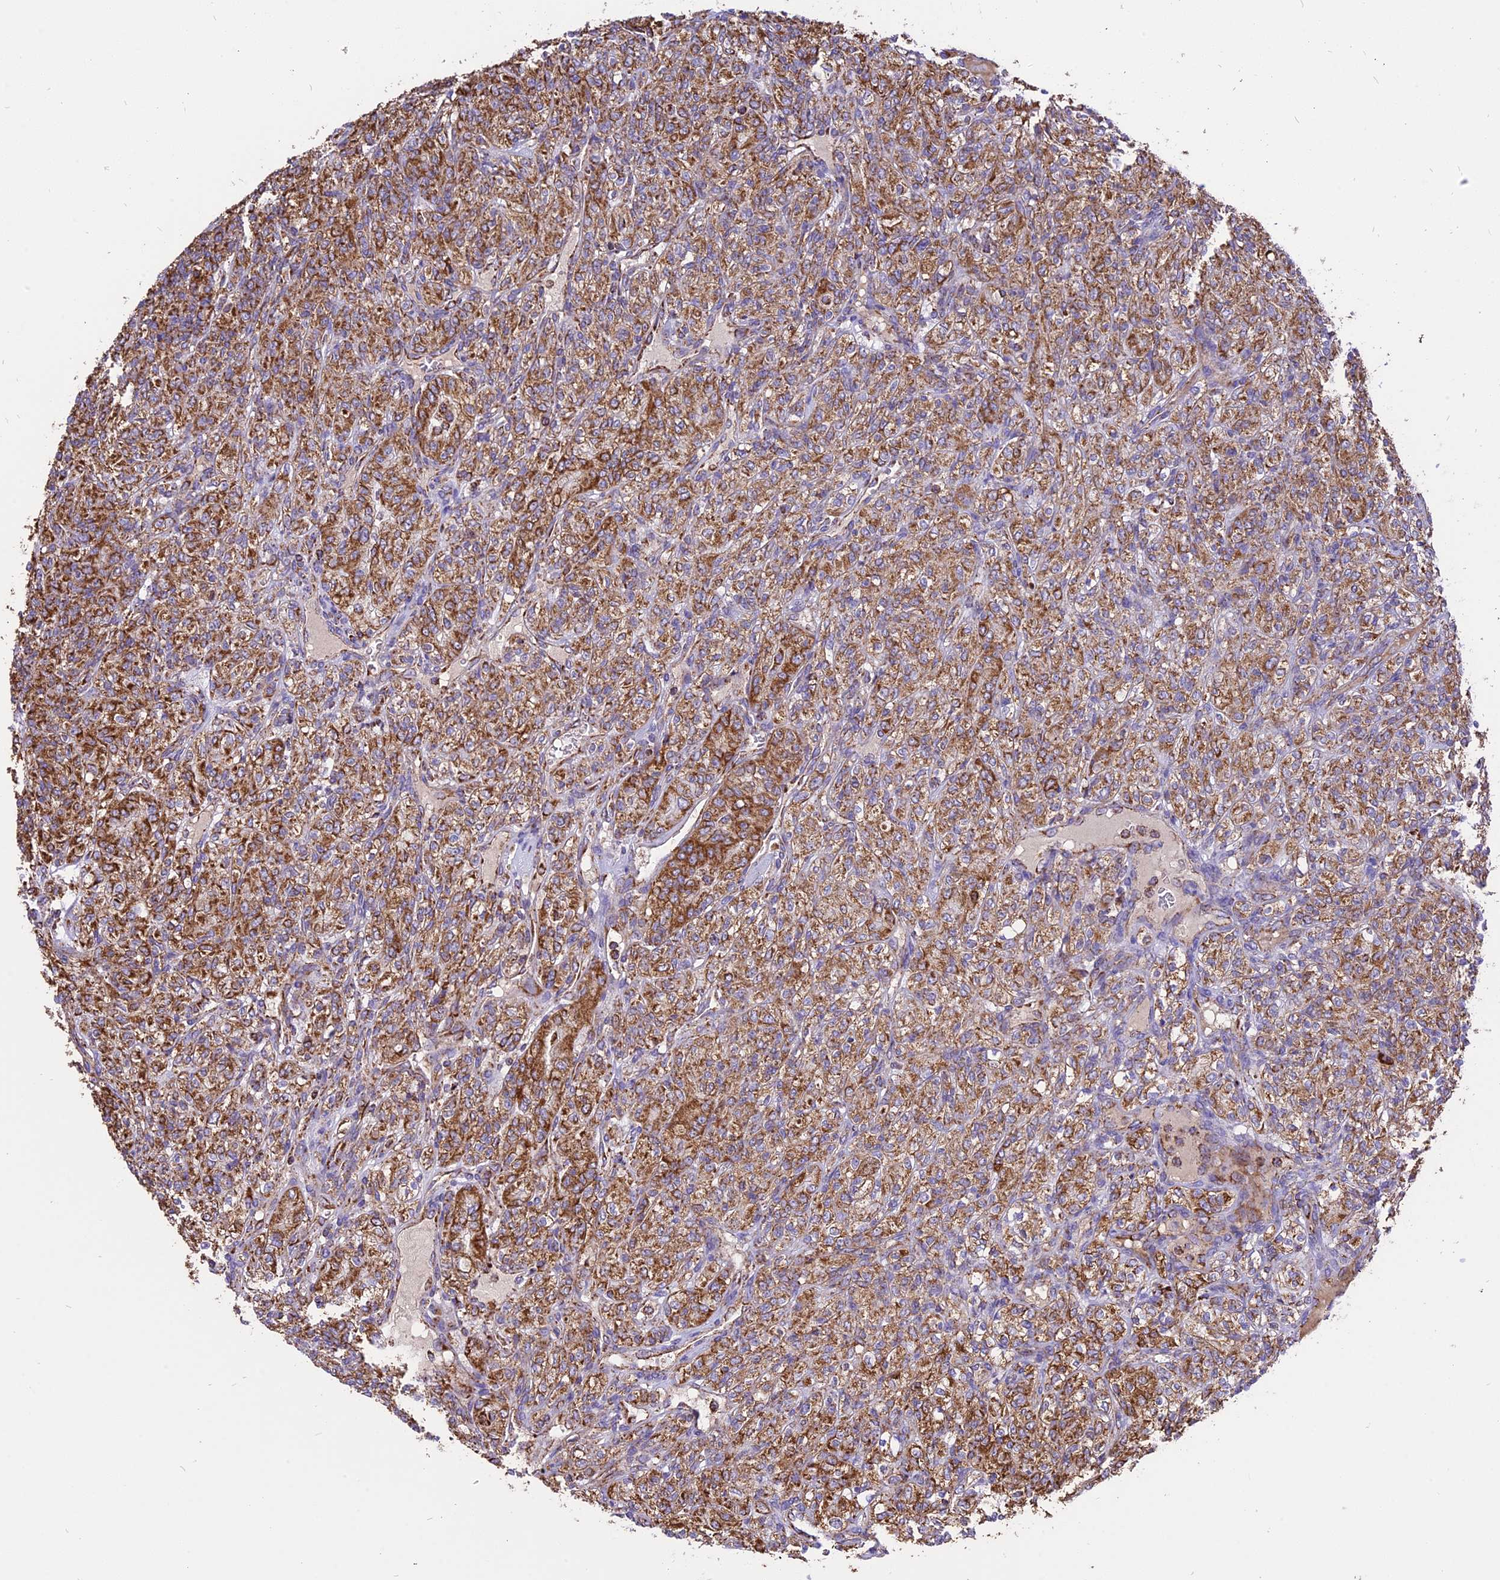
{"staining": {"intensity": "moderate", "quantity": ">75%", "location": "cytoplasmic/membranous"}, "tissue": "renal cancer", "cell_type": "Tumor cells", "image_type": "cancer", "snomed": [{"axis": "morphology", "description": "Adenocarcinoma, NOS"}, {"axis": "topography", "description": "Kidney"}], "caption": "Immunohistochemical staining of renal cancer demonstrates medium levels of moderate cytoplasmic/membranous expression in approximately >75% of tumor cells. The protein of interest is stained brown, and the nuclei are stained in blue (DAB (3,3'-diaminobenzidine) IHC with brightfield microscopy, high magnification).", "gene": "TTC4", "patient": {"sex": "male", "age": 77}}